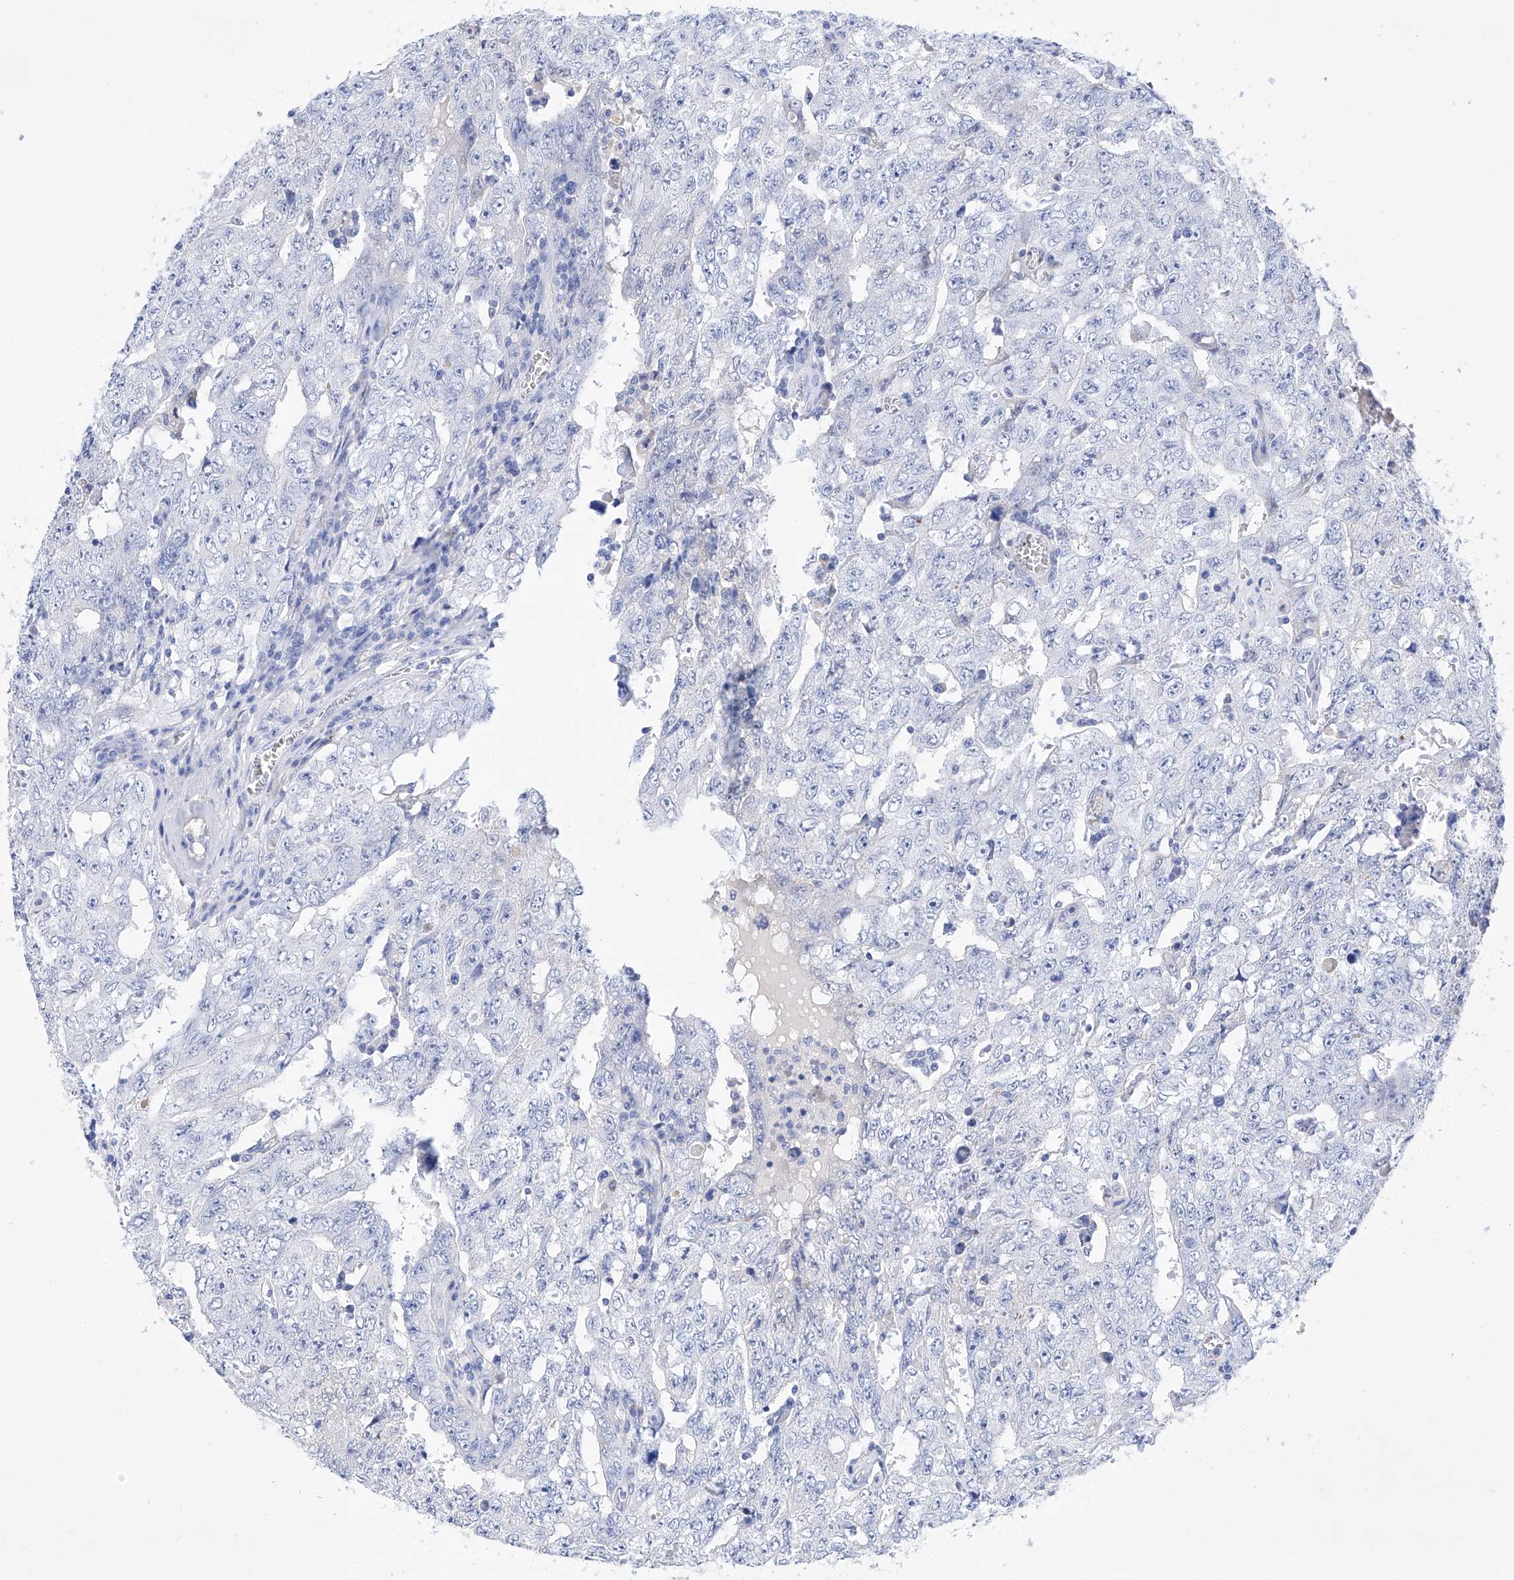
{"staining": {"intensity": "negative", "quantity": "none", "location": "none"}, "tissue": "testis cancer", "cell_type": "Tumor cells", "image_type": "cancer", "snomed": [{"axis": "morphology", "description": "Carcinoma, Embryonal, NOS"}, {"axis": "topography", "description": "Testis"}], "caption": "Immunohistochemistry (IHC) photomicrograph of testis embryonal carcinoma stained for a protein (brown), which reveals no expression in tumor cells. (DAB immunohistochemistry, high magnification).", "gene": "LURAP1", "patient": {"sex": "male", "age": 26}}